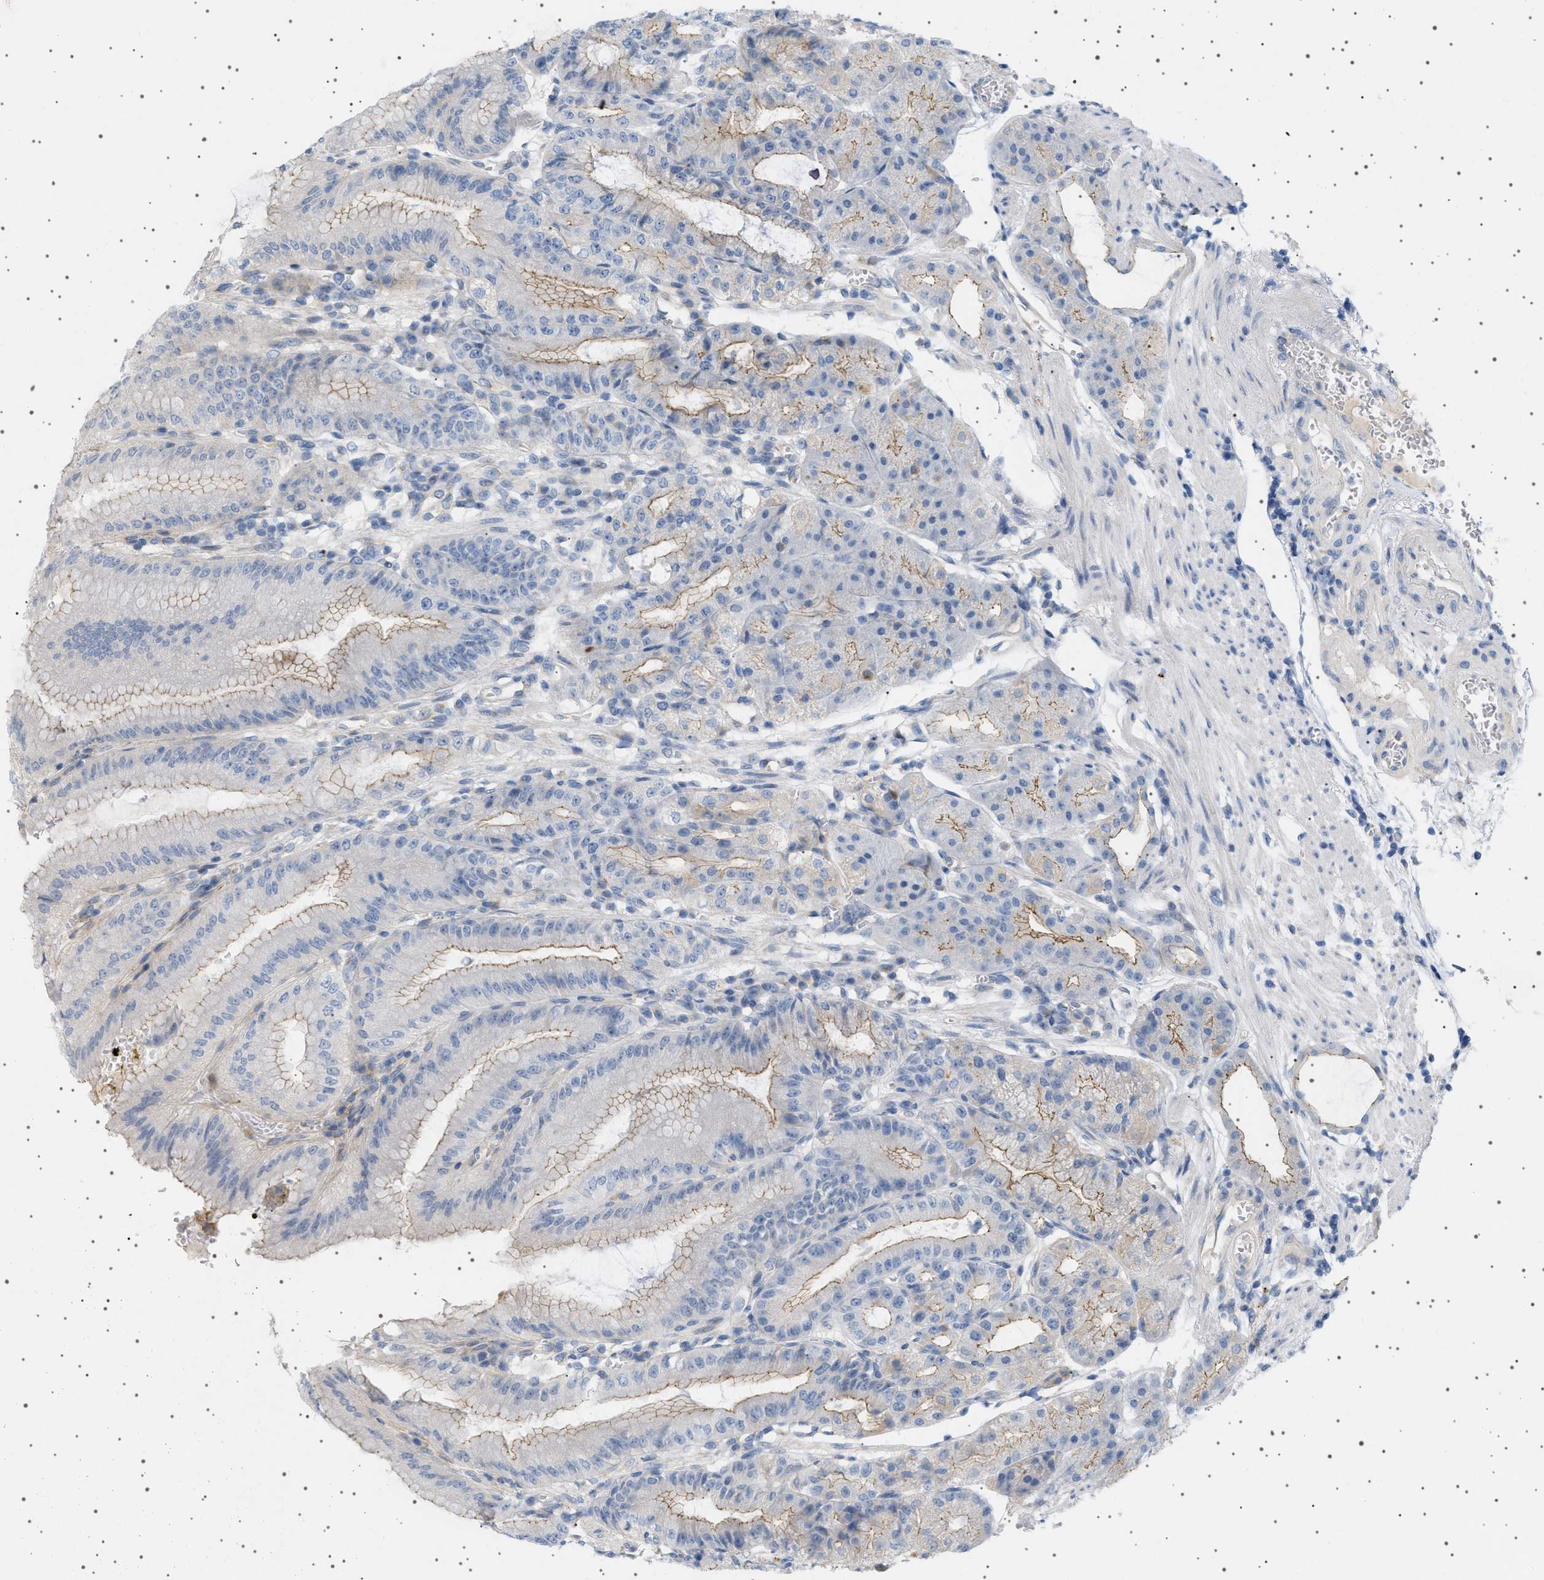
{"staining": {"intensity": "weak", "quantity": "25%-75%", "location": "cytoplasmic/membranous"}, "tissue": "stomach", "cell_type": "Glandular cells", "image_type": "normal", "snomed": [{"axis": "morphology", "description": "Normal tissue, NOS"}, {"axis": "topography", "description": "Stomach, lower"}], "caption": "Weak cytoplasmic/membranous positivity for a protein is appreciated in approximately 25%-75% of glandular cells of unremarkable stomach using immunohistochemistry.", "gene": "ADCY10", "patient": {"sex": "male", "age": 71}}